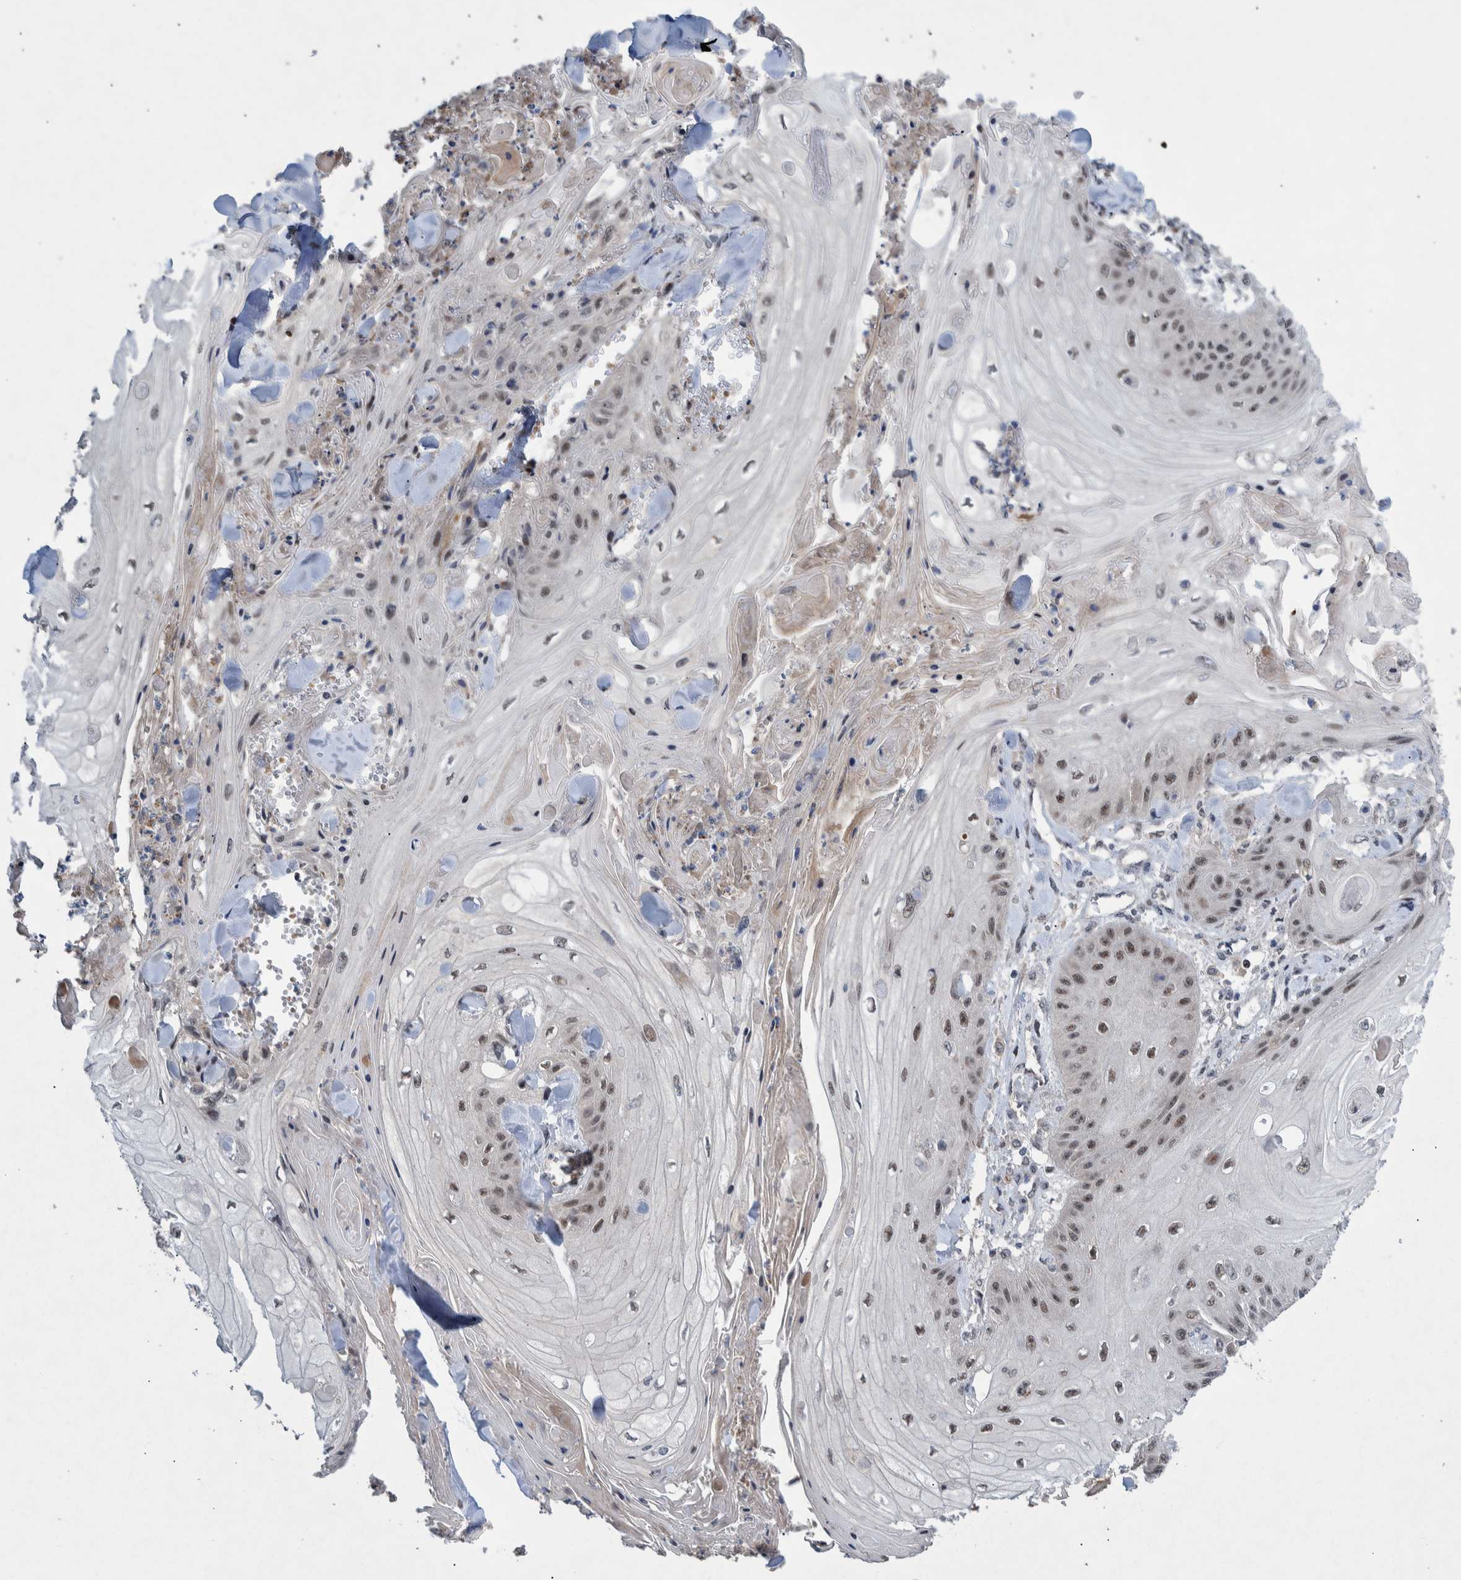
{"staining": {"intensity": "weak", "quantity": ">75%", "location": "nuclear"}, "tissue": "skin cancer", "cell_type": "Tumor cells", "image_type": "cancer", "snomed": [{"axis": "morphology", "description": "Squamous cell carcinoma, NOS"}, {"axis": "topography", "description": "Skin"}], "caption": "Skin cancer (squamous cell carcinoma) was stained to show a protein in brown. There is low levels of weak nuclear positivity in approximately >75% of tumor cells.", "gene": "ESRP1", "patient": {"sex": "male", "age": 74}}